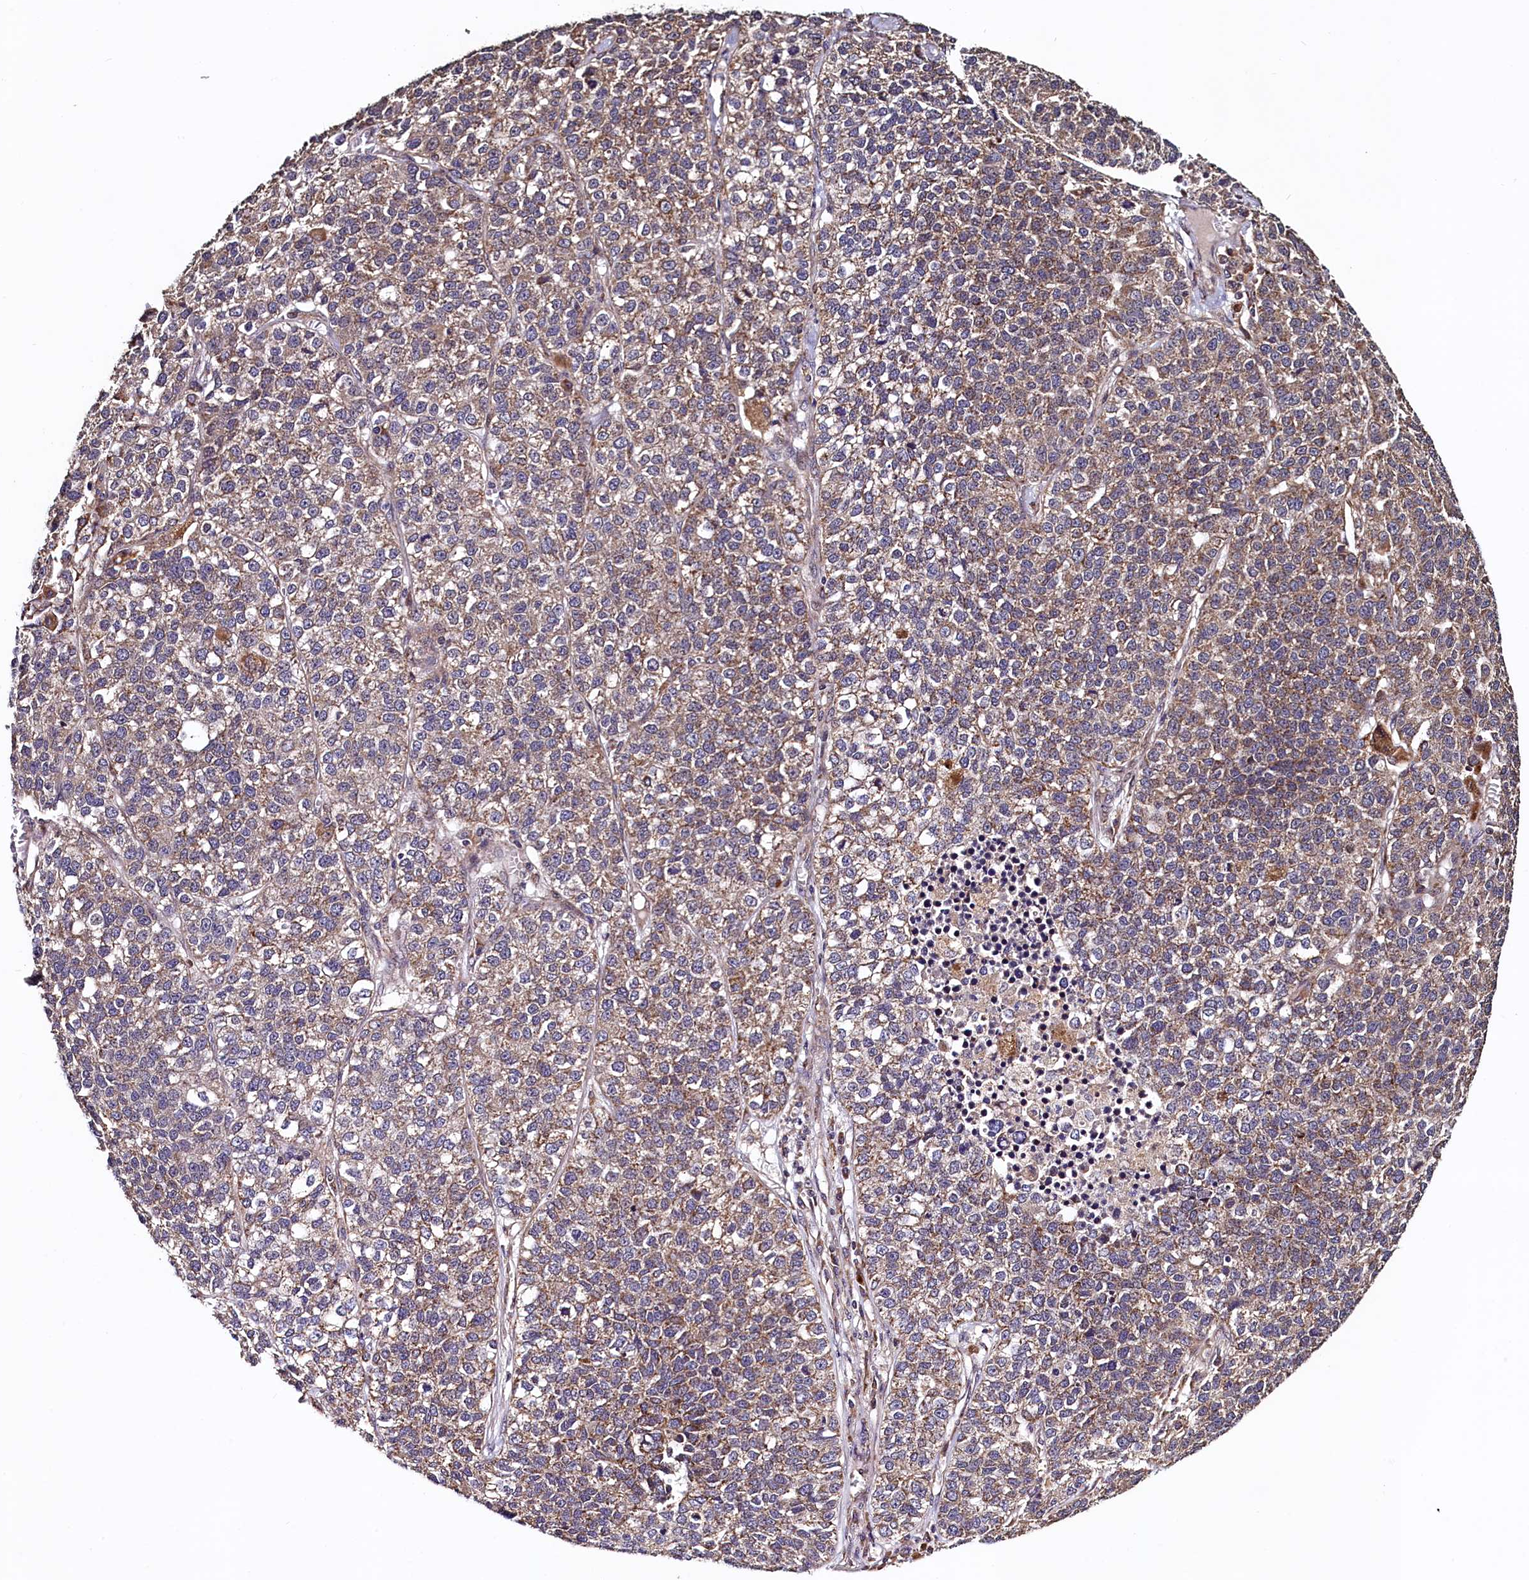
{"staining": {"intensity": "moderate", "quantity": ">75%", "location": "cytoplasmic/membranous"}, "tissue": "lung cancer", "cell_type": "Tumor cells", "image_type": "cancer", "snomed": [{"axis": "morphology", "description": "Adenocarcinoma, NOS"}, {"axis": "topography", "description": "Lung"}], "caption": "Lung adenocarcinoma stained for a protein (brown) shows moderate cytoplasmic/membranous positive expression in about >75% of tumor cells.", "gene": "RBFA", "patient": {"sex": "male", "age": 49}}